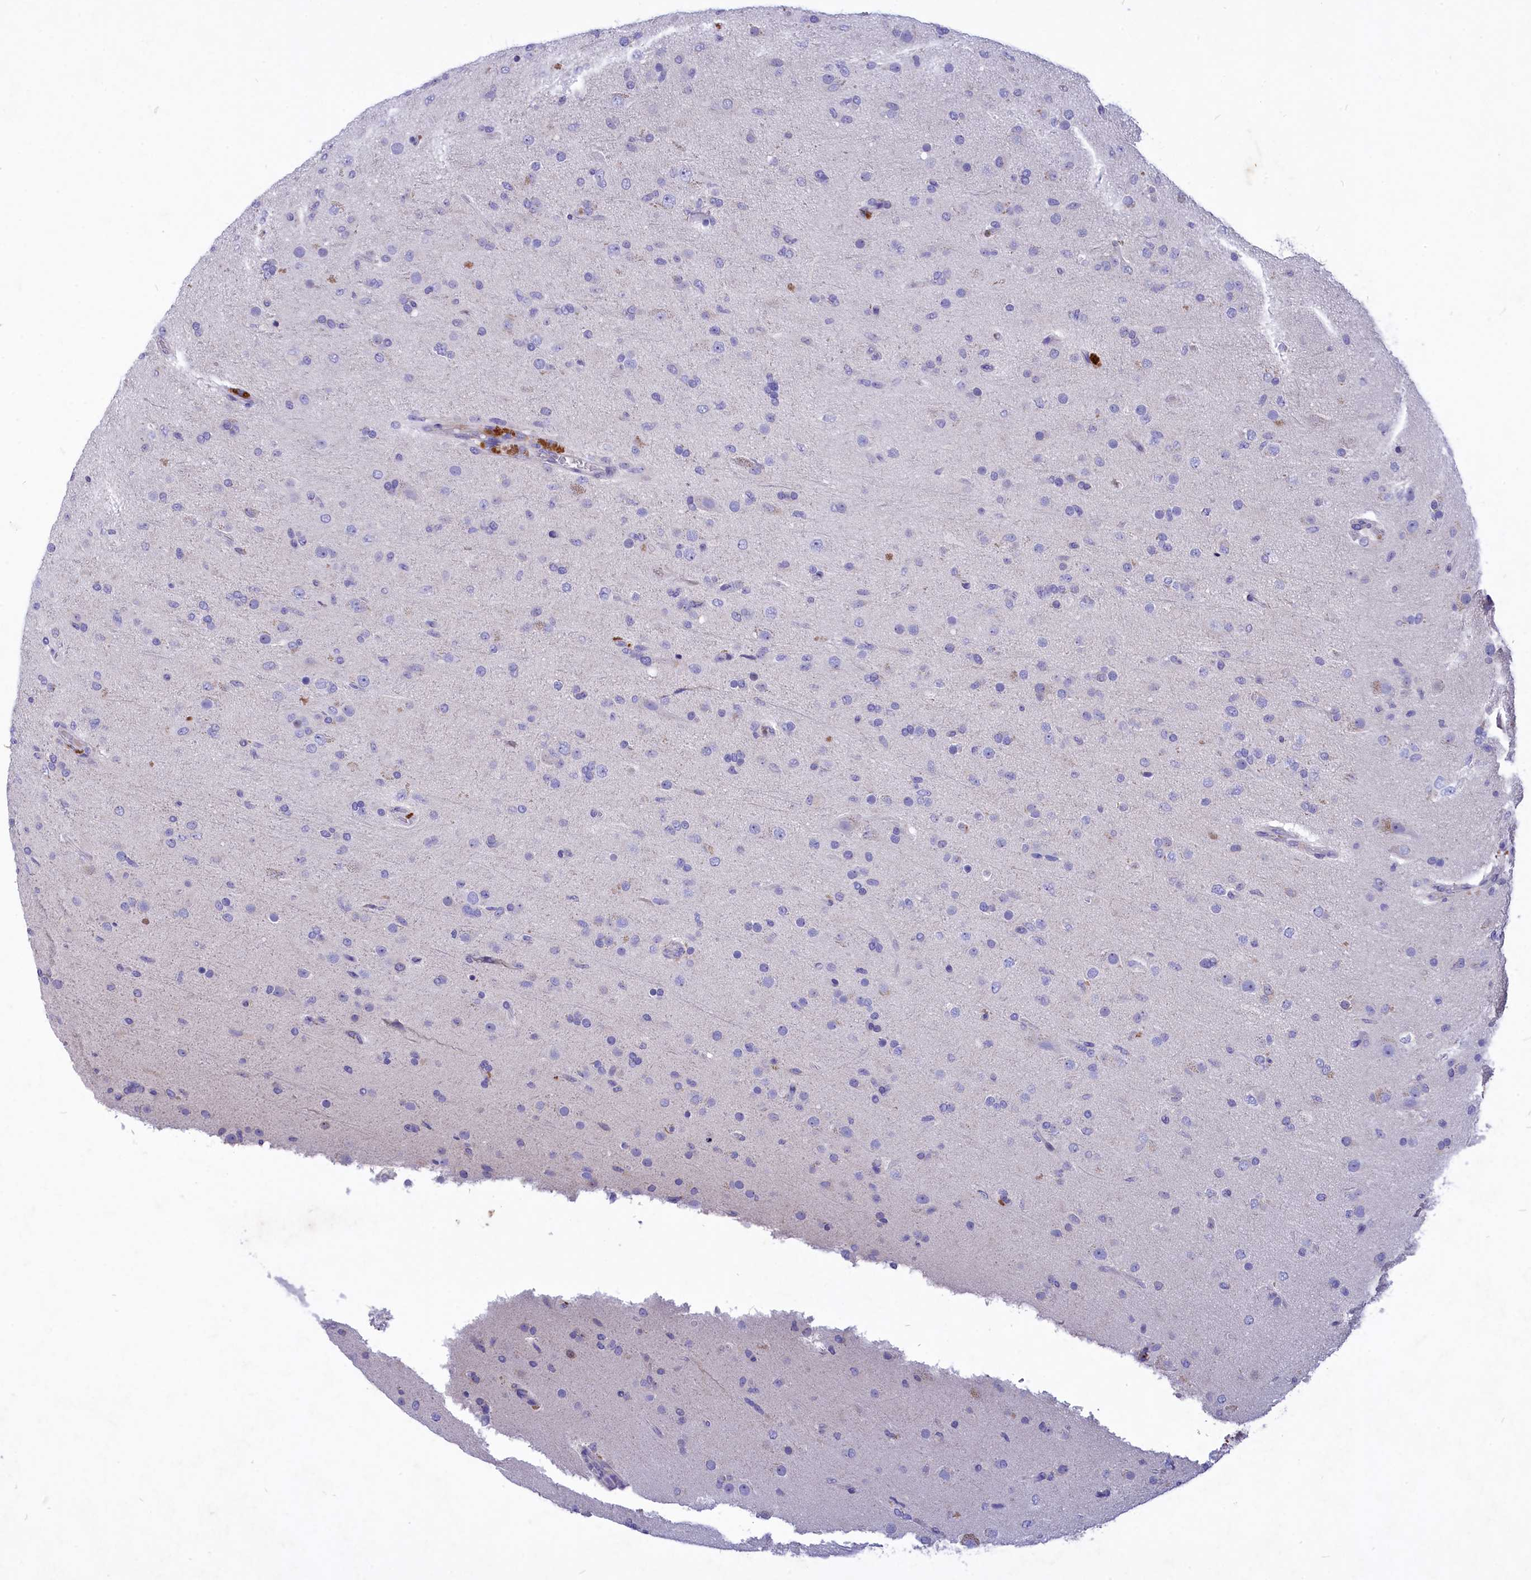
{"staining": {"intensity": "negative", "quantity": "none", "location": "none"}, "tissue": "glioma", "cell_type": "Tumor cells", "image_type": "cancer", "snomed": [{"axis": "morphology", "description": "Glioma, malignant, Low grade"}, {"axis": "topography", "description": "Brain"}], "caption": "An IHC histopathology image of glioma is shown. There is no staining in tumor cells of glioma.", "gene": "DEFB119", "patient": {"sex": "male", "age": 65}}